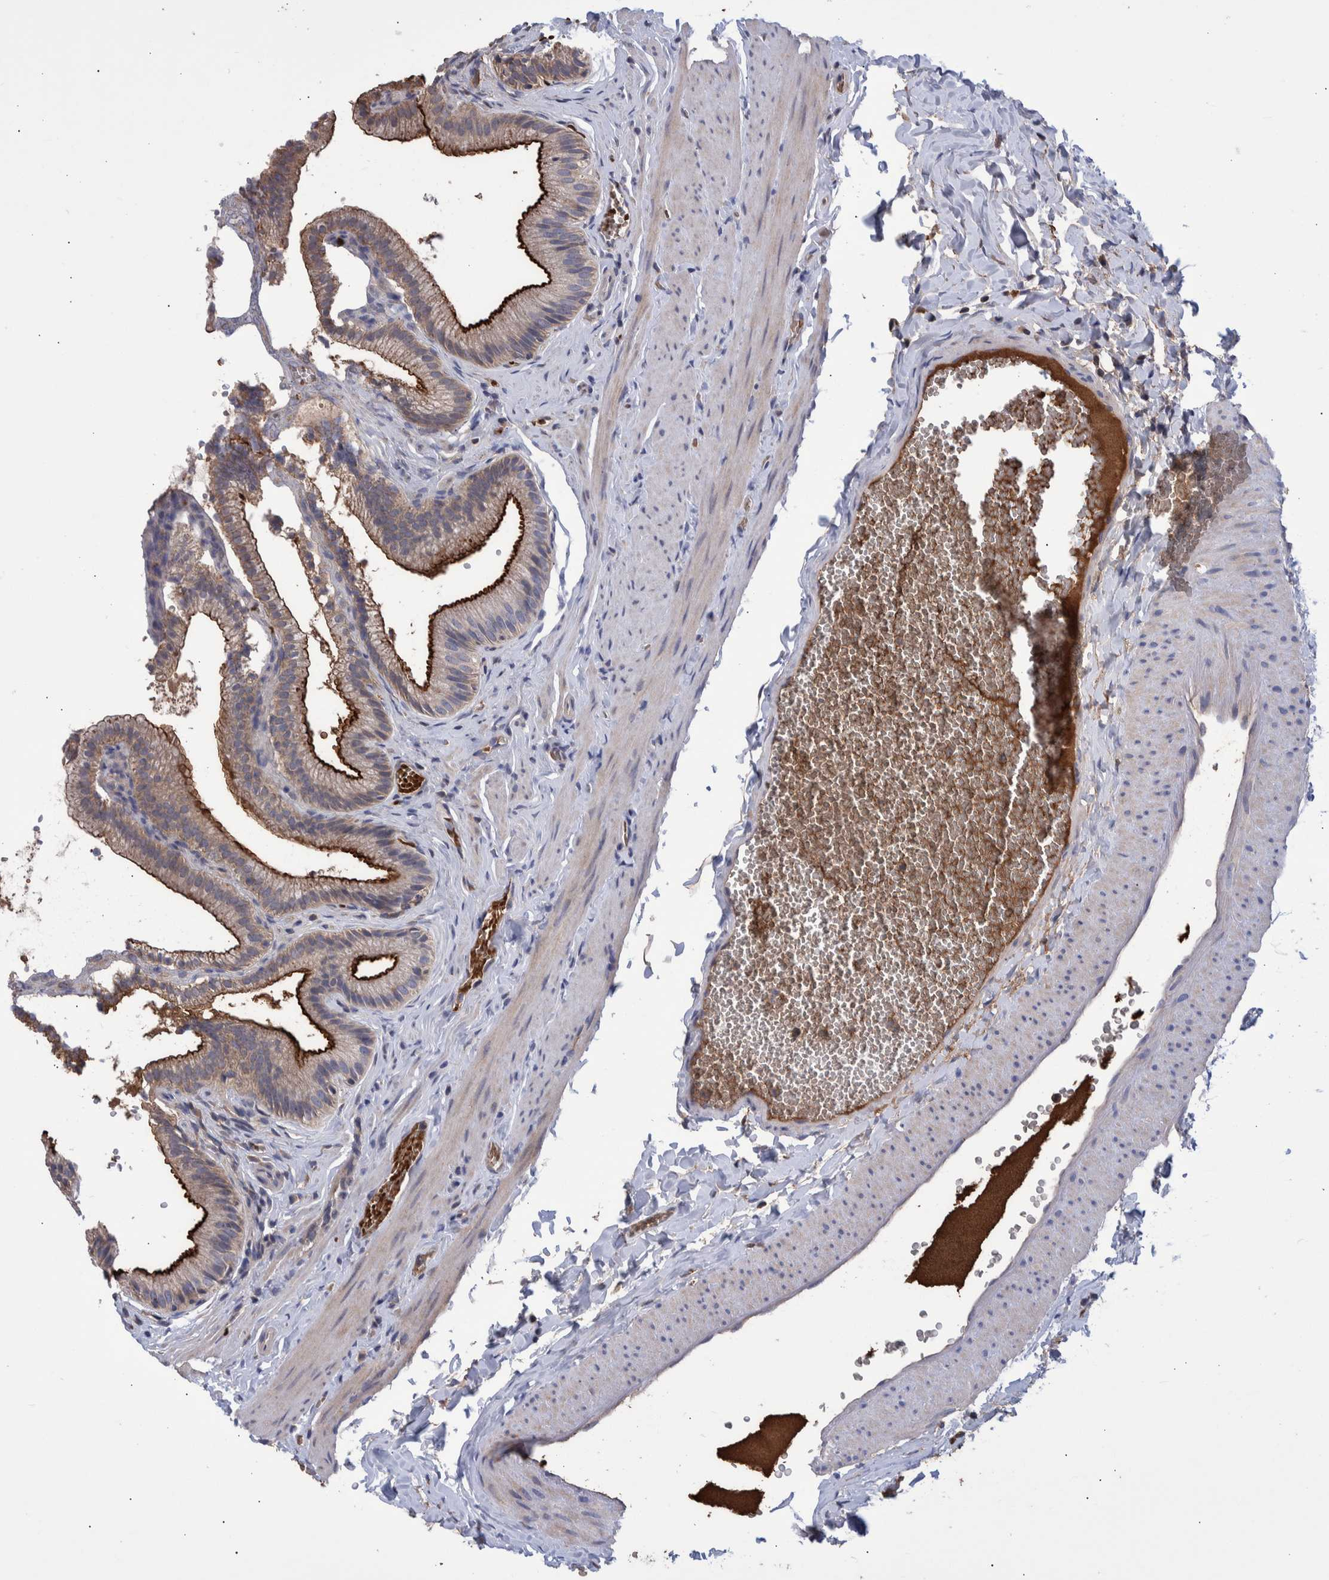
{"staining": {"intensity": "strong", "quantity": ">75%", "location": "cytoplasmic/membranous"}, "tissue": "gallbladder", "cell_type": "Glandular cells", "image_type": "normal", "snomed": [{"axis": "morphology", "description": "Normal tissue, NOS"}, {"axis": "topography", "description": "Gallbladder"}], "caption": "Immunohistochemistry of unremarkable gallbladder shows high levels of strong cytoplasmic/membranous staining in approximately >75% of glandular cells.", "gene": "DLL4", "patient": {"sex": "male", "age": 38}}